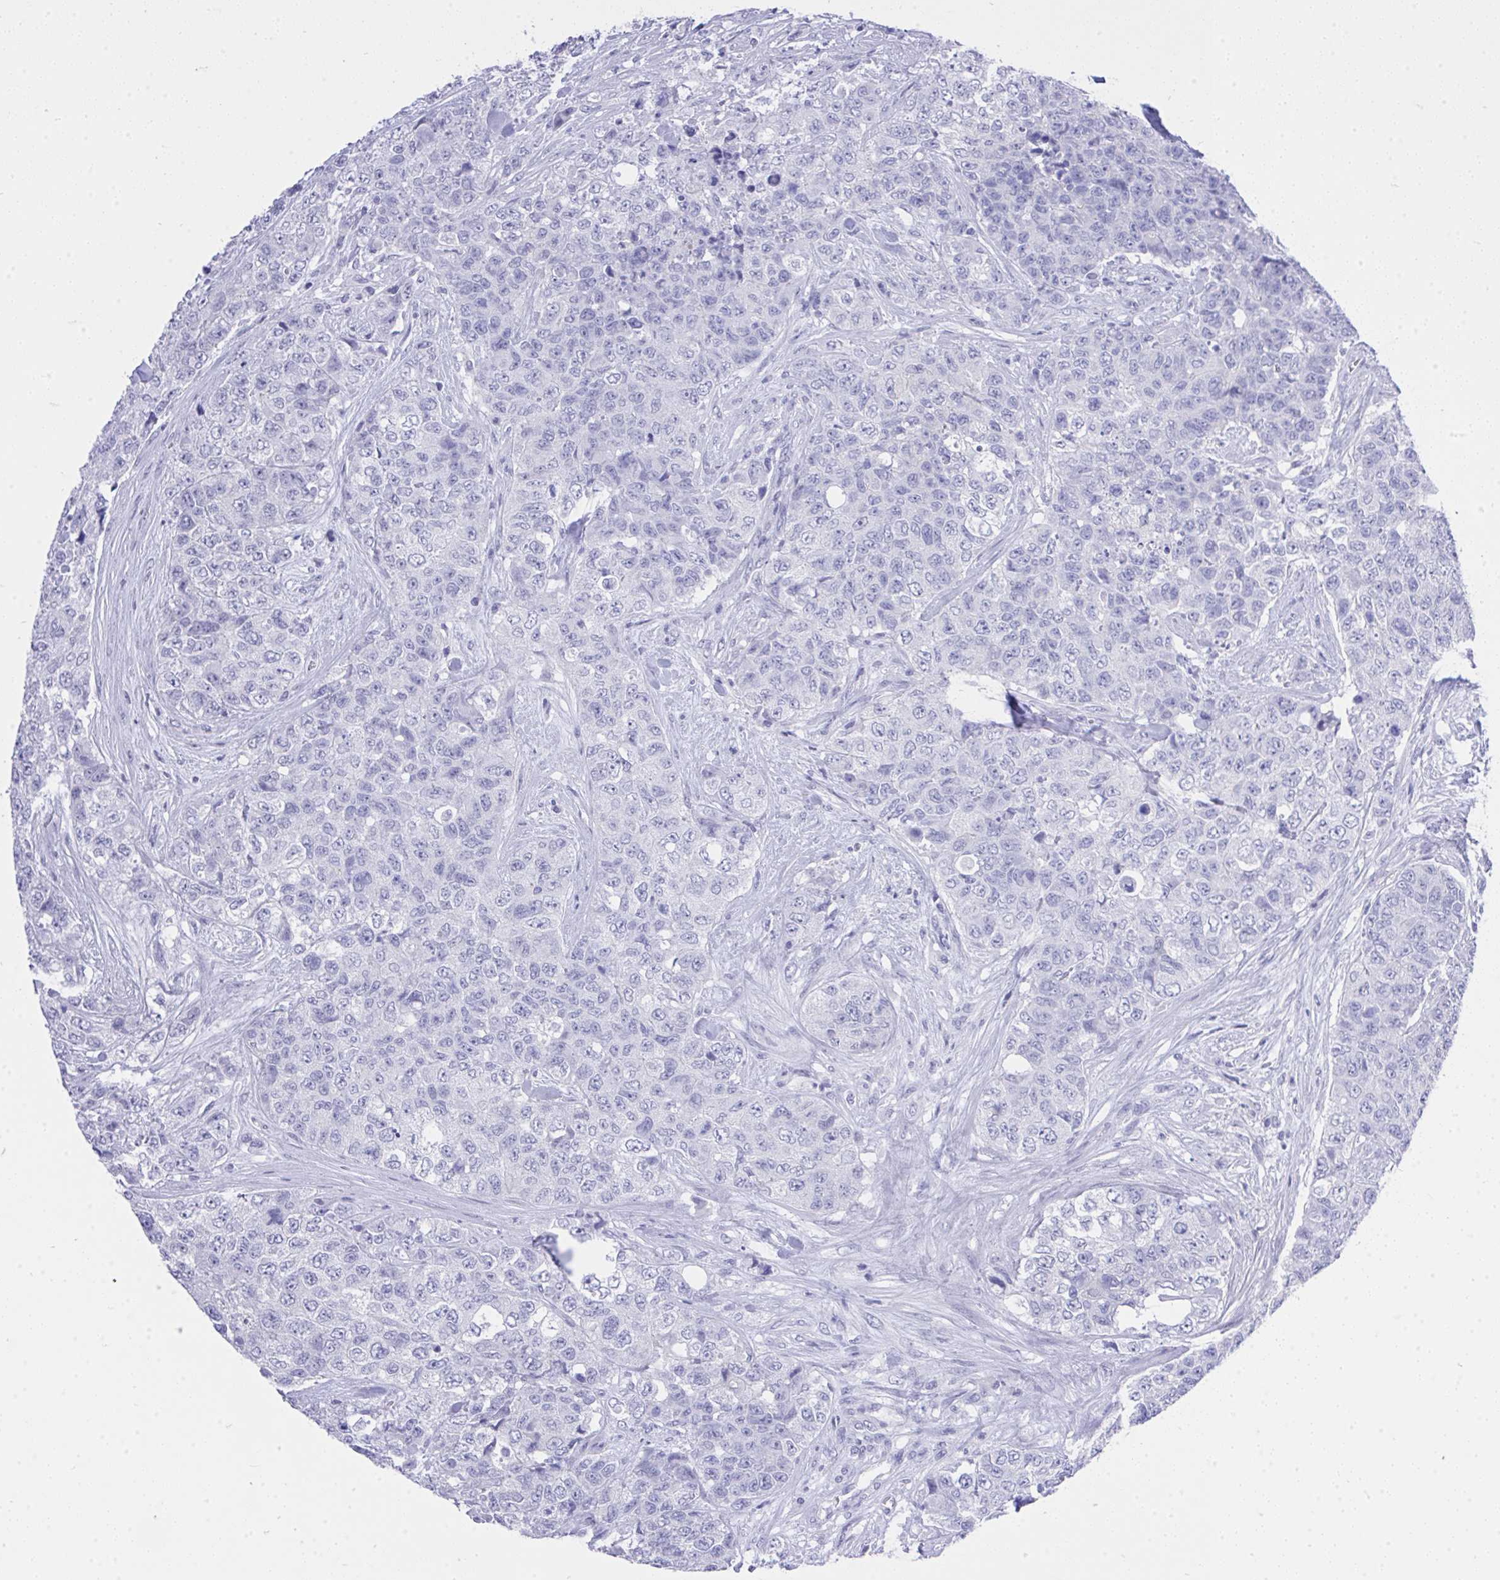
{"staining": {"intensity": "negative", "quantity": "none", "location": "none"}, "tissue": "urothelial cancer", "cell_type": "Tumor cells", "image_type": "cancer", "snomed": [{"axis": "morphology", "description": "Urothelial carcinoma, High grade"}, {"axis": "topography", "description": "Urinary bladder"}], "caption": "Immunohistochemistry of human urothelial carcinoma (high-grade) reveals no positivity in tumor cells.", "gene": "MS4A12", "patient": {"sex": "female", "age": 78}}